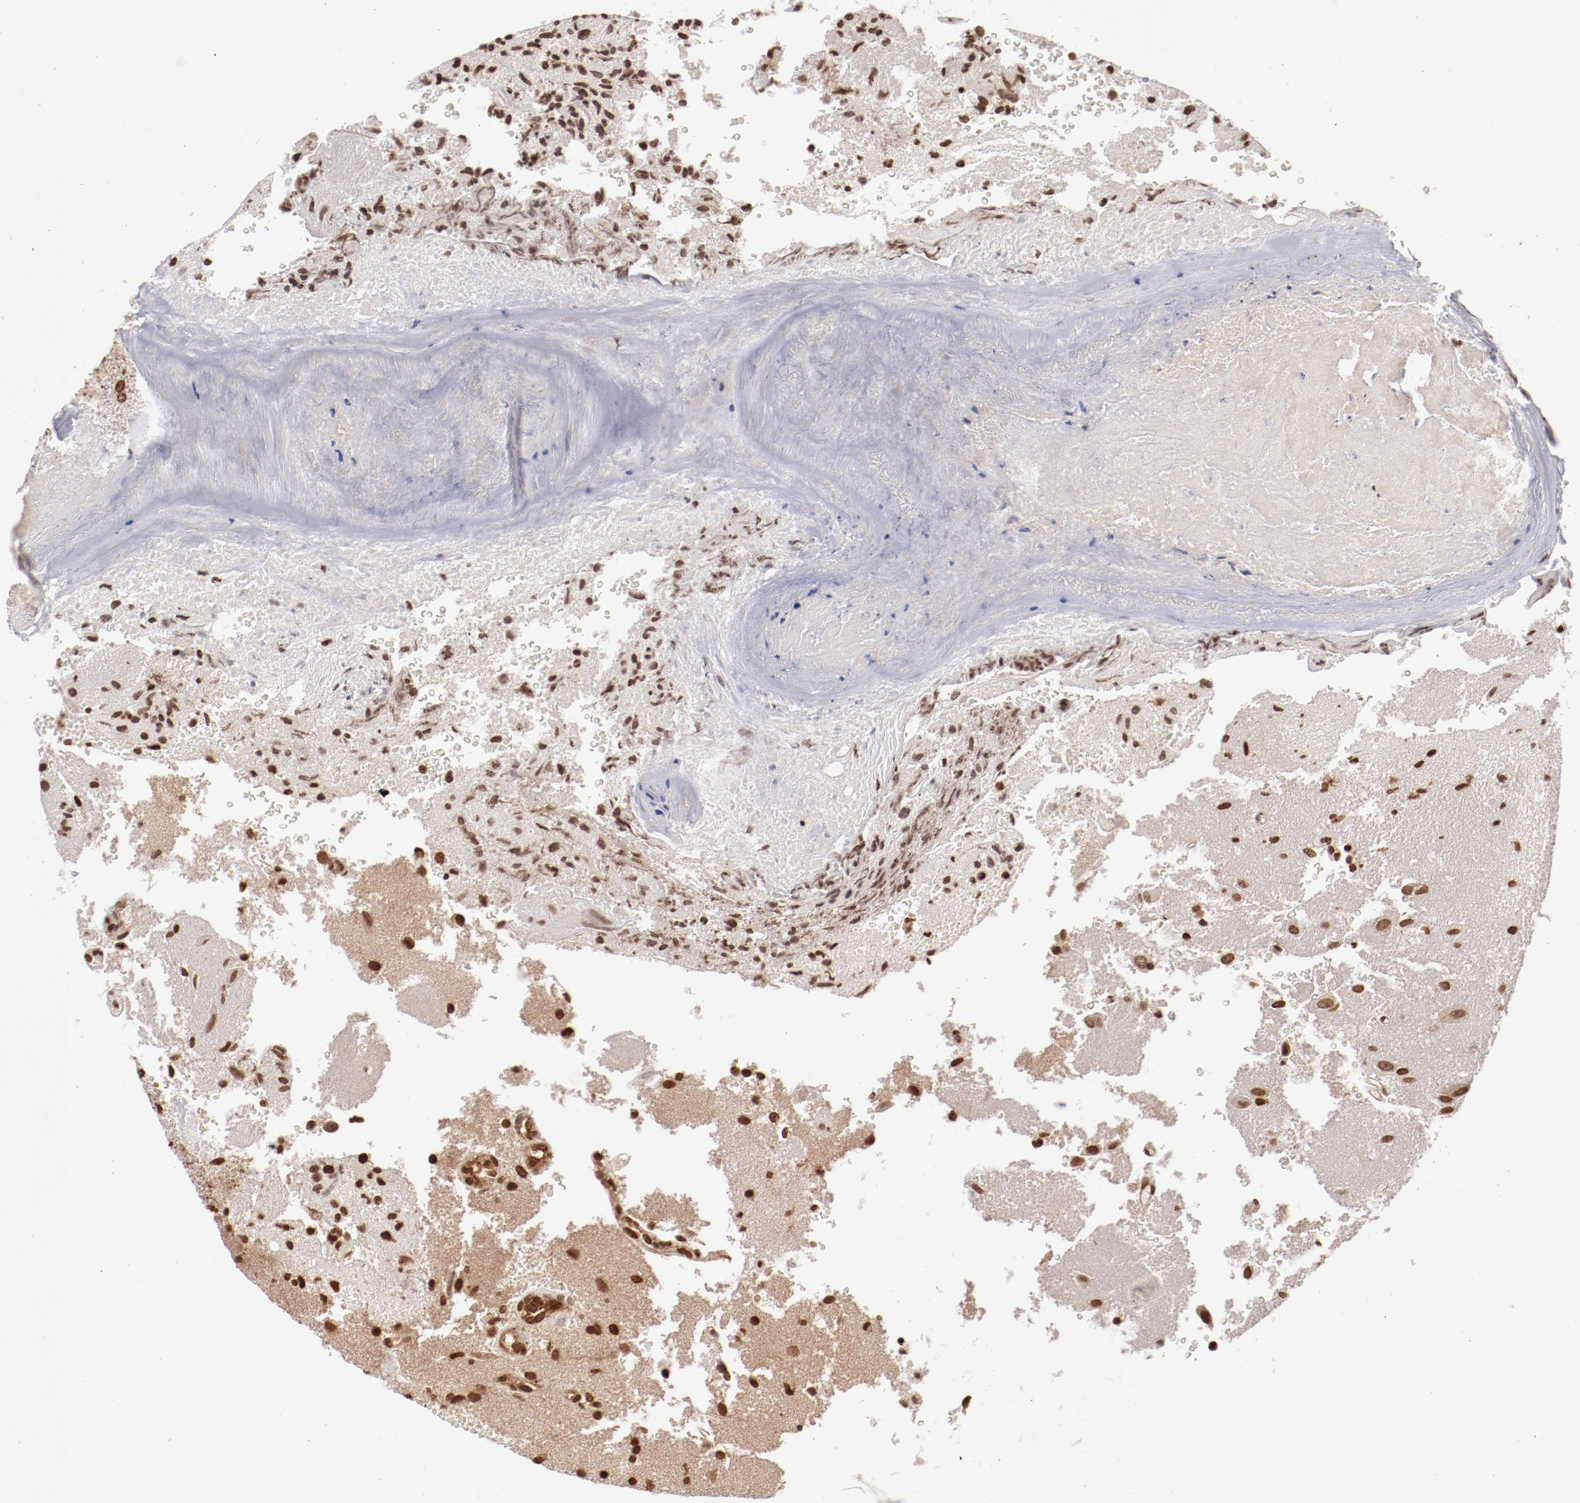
{"staining": {"intensity": "moderate", "quantity": ">75%", "location": "nuclear"}, "tissue": "glioma", "cell_type": "Tumor cells", "image_type": "cancer", "snomed": [{"axis": "morphology", "description": "Normal tissue, NOS"}, {"axis": "morphology", "description": "Glioma, malignant, High grade"}, {"axis": "topography", "description": "Cerebral cortex"}], "caption": "Immunohistochemistry (IHC) image of neoplastic tissue: human glioma stained using immunohistochemistry shows medium levels of moderate protein expression localized specifically in the nuclear of tumor cells, appearing as a nuclear brown color.", "gene": "ABL2", "patient": {"sex": "male", "age": 75}}